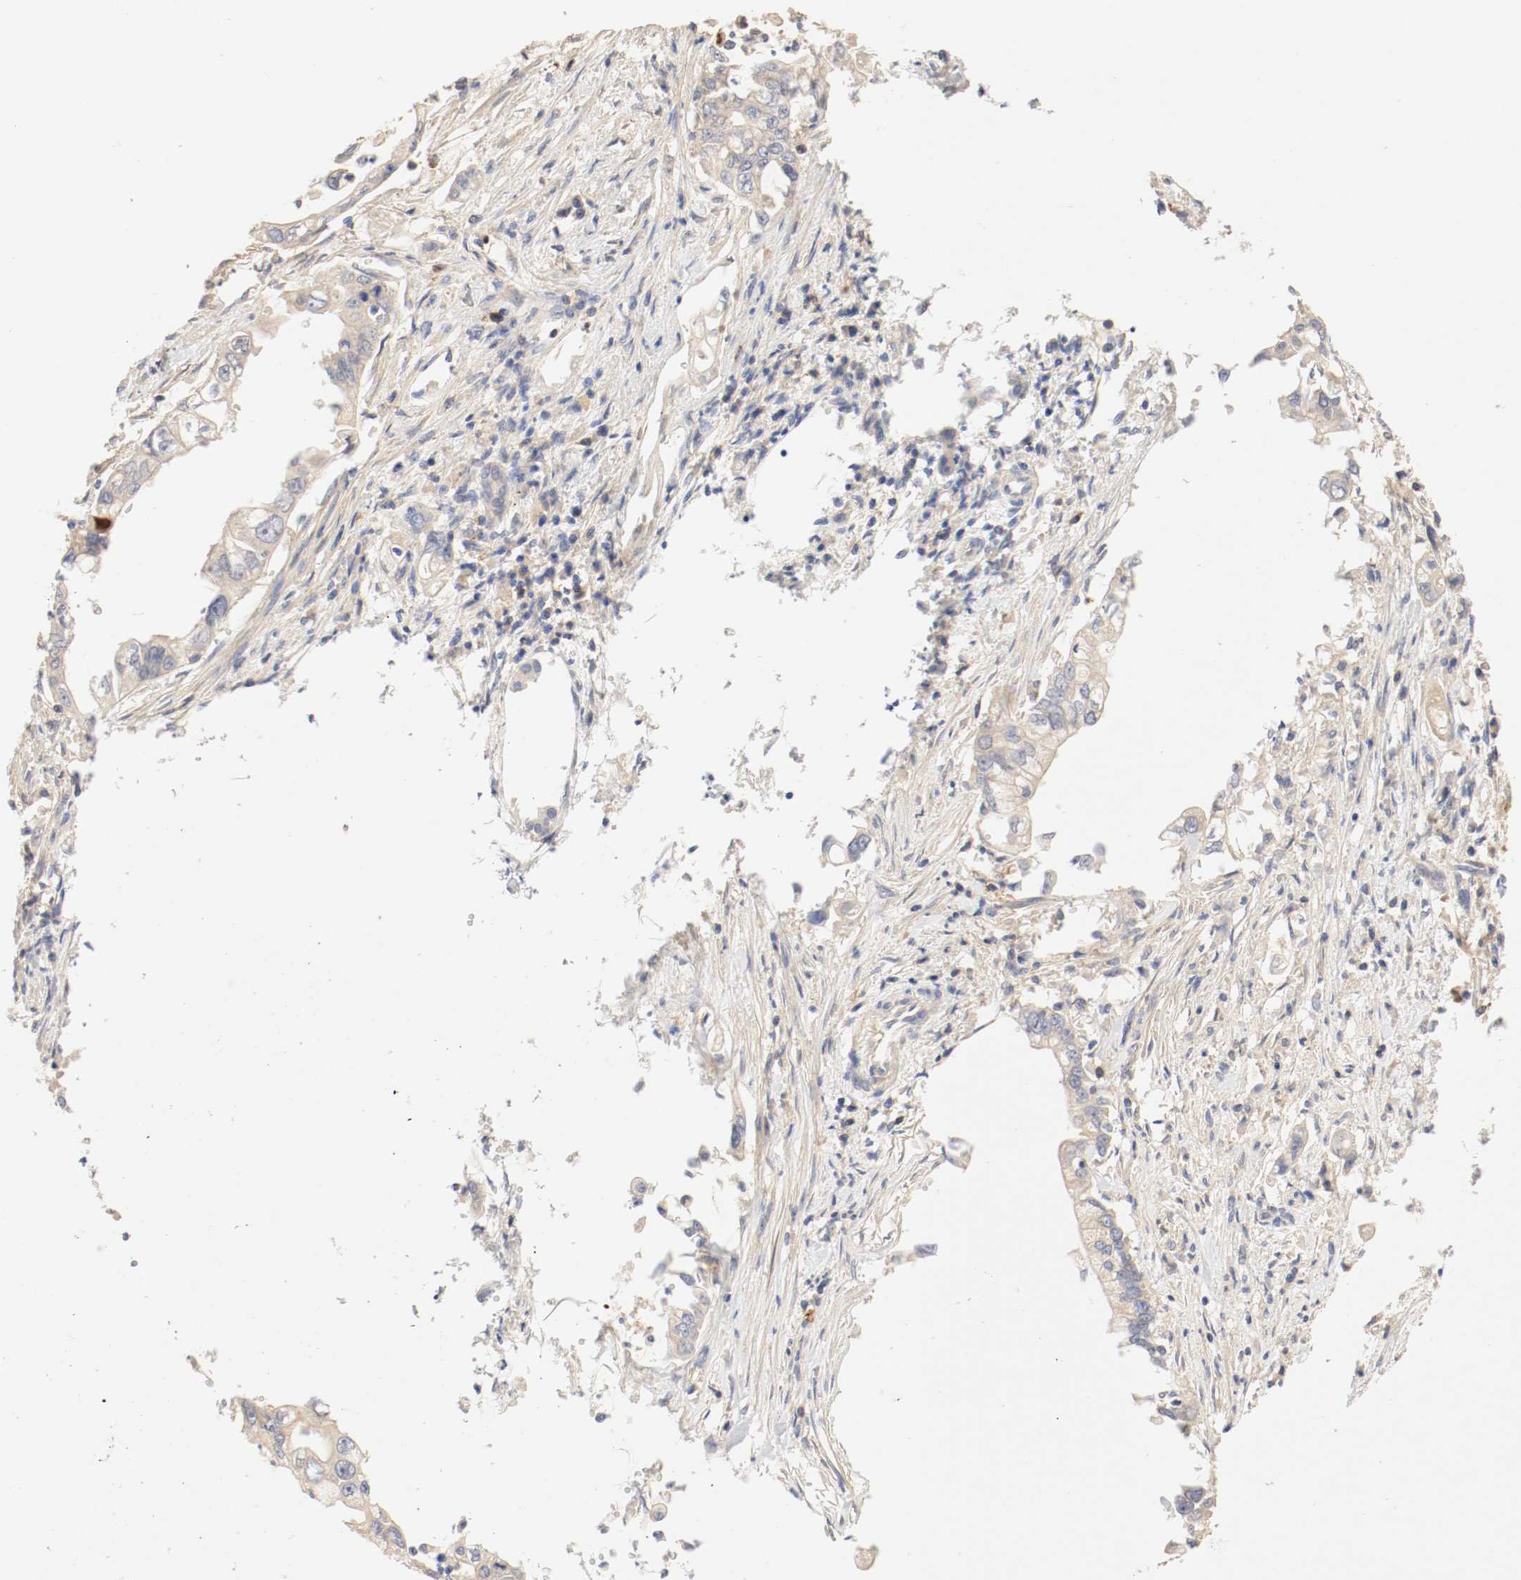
{"staining": {"intensity": "weak", "quantity": ">75%", "location": "cytoplasmic/membranous"}, "tissue": "pancreatic cancer", "cell_type": "Tumor cells", "image_type": "cancer", "snomed": [{"axis": "morphology", "description": "Normal tissue, NOS"}, {"axis": "topography", "description": "Pancreas"}], "caption": "Pancreatic cancer stained with a brown dye demonstrates weak cytoplasmic/membranous positive expression in approximately >75% of tumor cells.", "gene": "GIT1", "patient": {"sex": "male", "age": 42}}